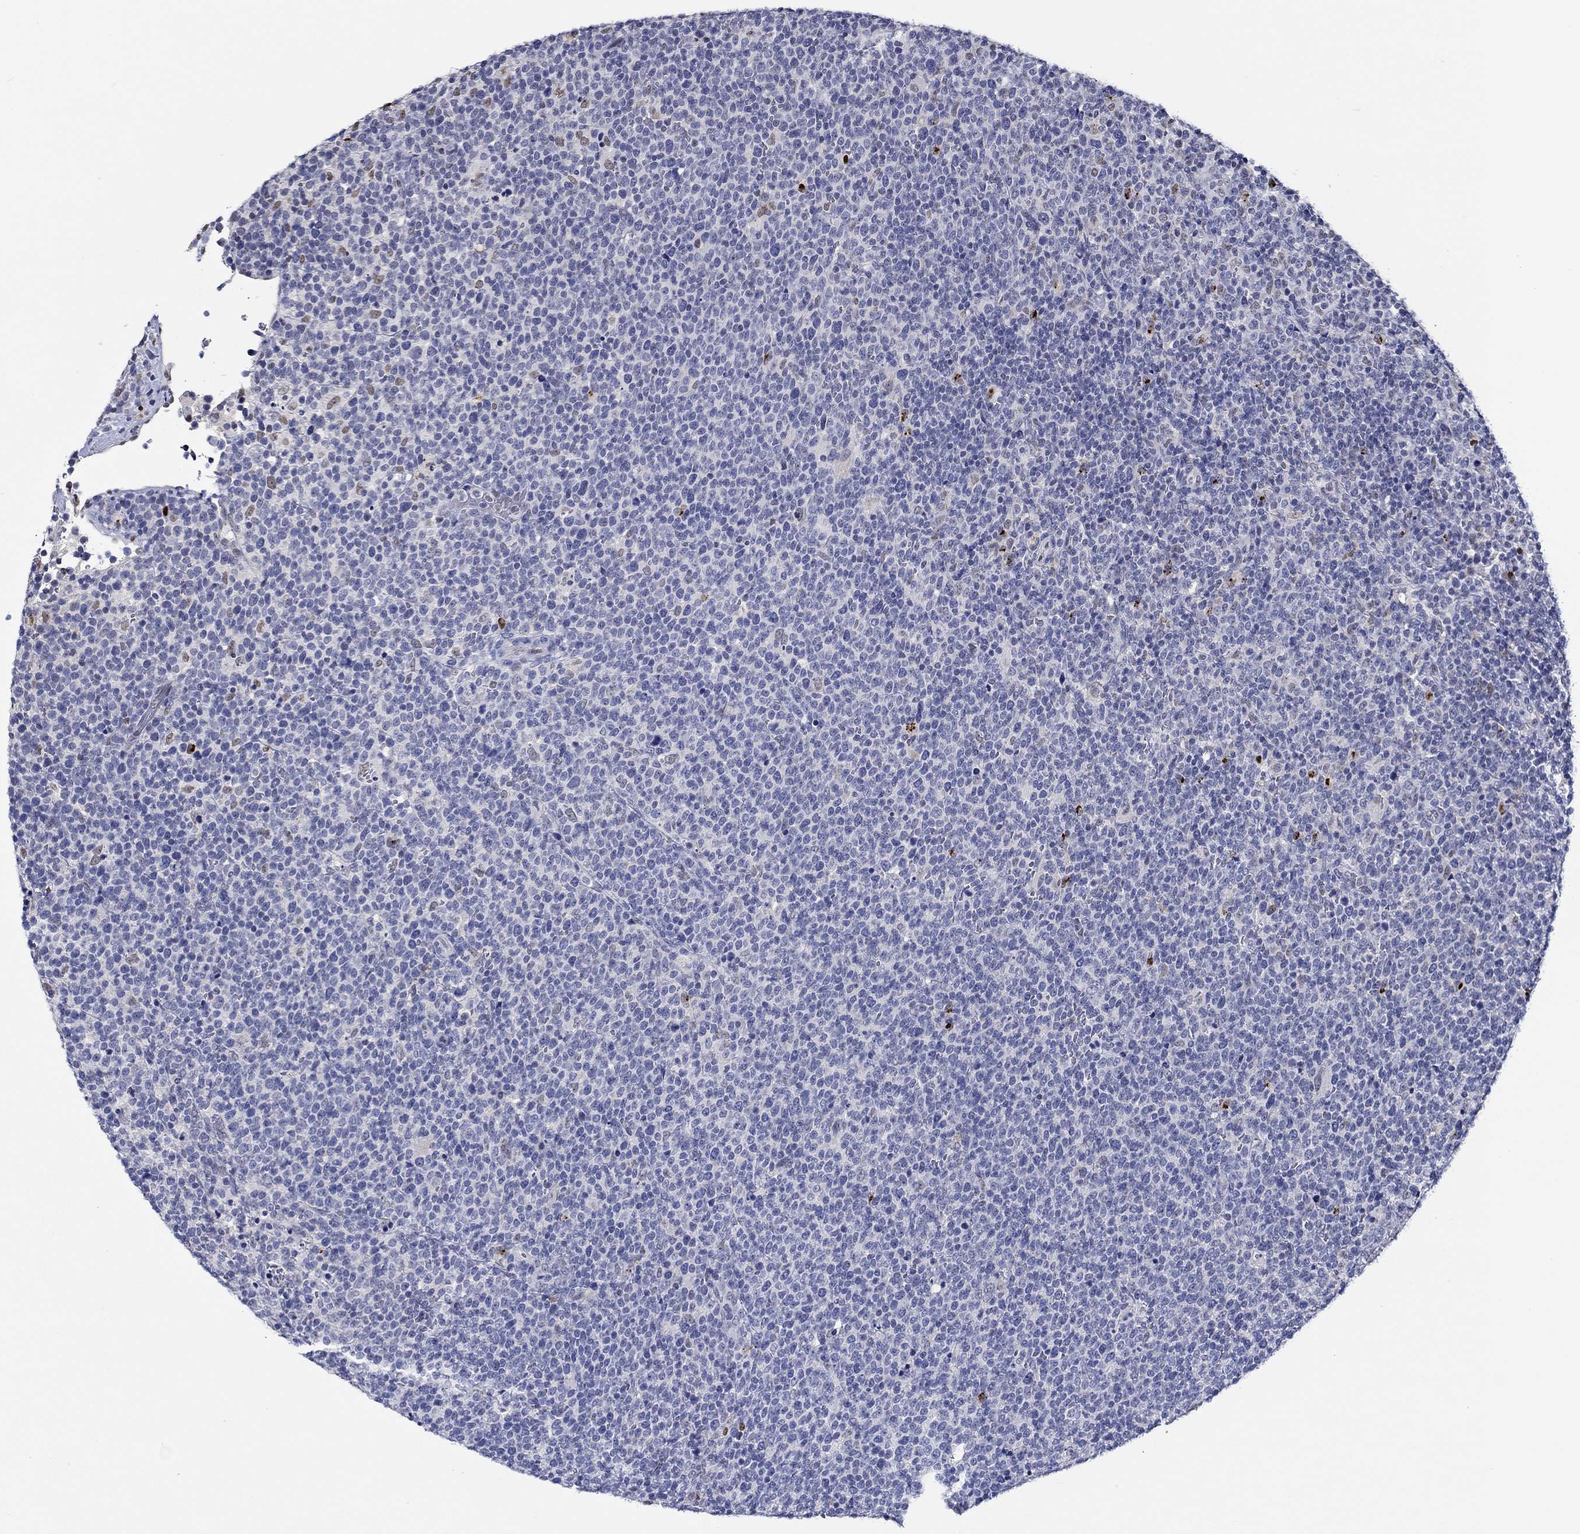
{"staining": {"intensity": "negative", "quantity": "none", "location": "none"}, "tissue": "lymphoma", "cell_type": "Tumor cells", "image_type": "cancer", "snomed": [{"axis": "morphology", "description": "Malignant lymphoma, non-Hodgkin's type, High grade"}, {"axis": "topography", "description": "Lymph node"}], "caption": "There is no significant positivity in tumor cells of lymphoma. (Brightfield microscopy of DAB IHC at high magnification).", "gene": "GATA2", "patient": {"sex": "male", "age": 61}}